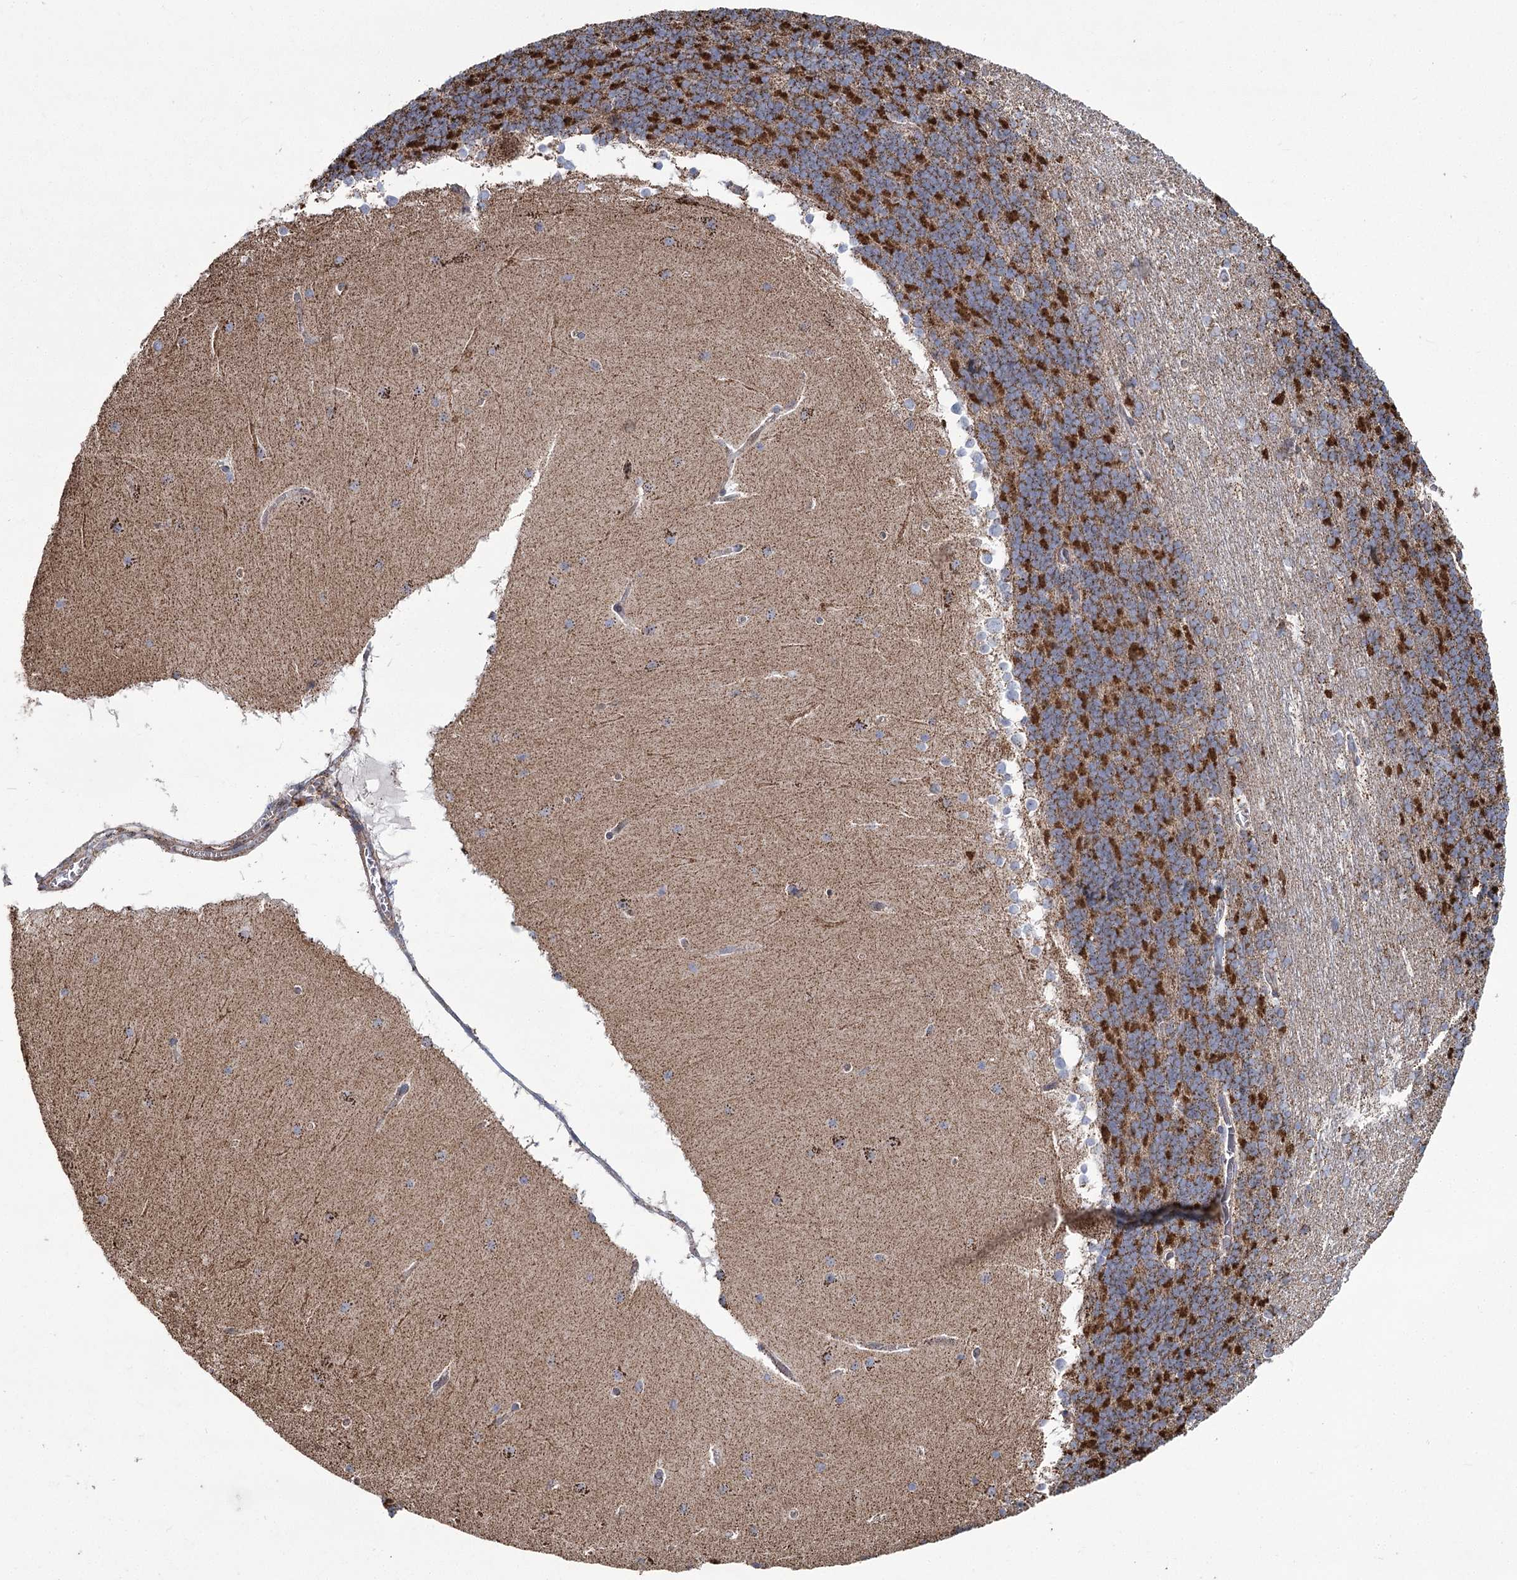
{"staining": {"intensity": "strong", "quantity": "25%-75%", "location": "cytoplasmic/membranous"}, "tissue": "cerebellum", "cell_type": "Cells in granular layer", "image_type": "normal", "snomed": [{"axis": "morphology", "description": "Normal tissue, NOS"}, {"axis": "topography", "description": "Cerebellum"}], "caption": "Cerebellum stained for a protein shows strong cytoplasmic/membranous positivity in cells in granular layer.", "gene": "RANBP3L", "patient": {"sex": "female", "age": 19}}